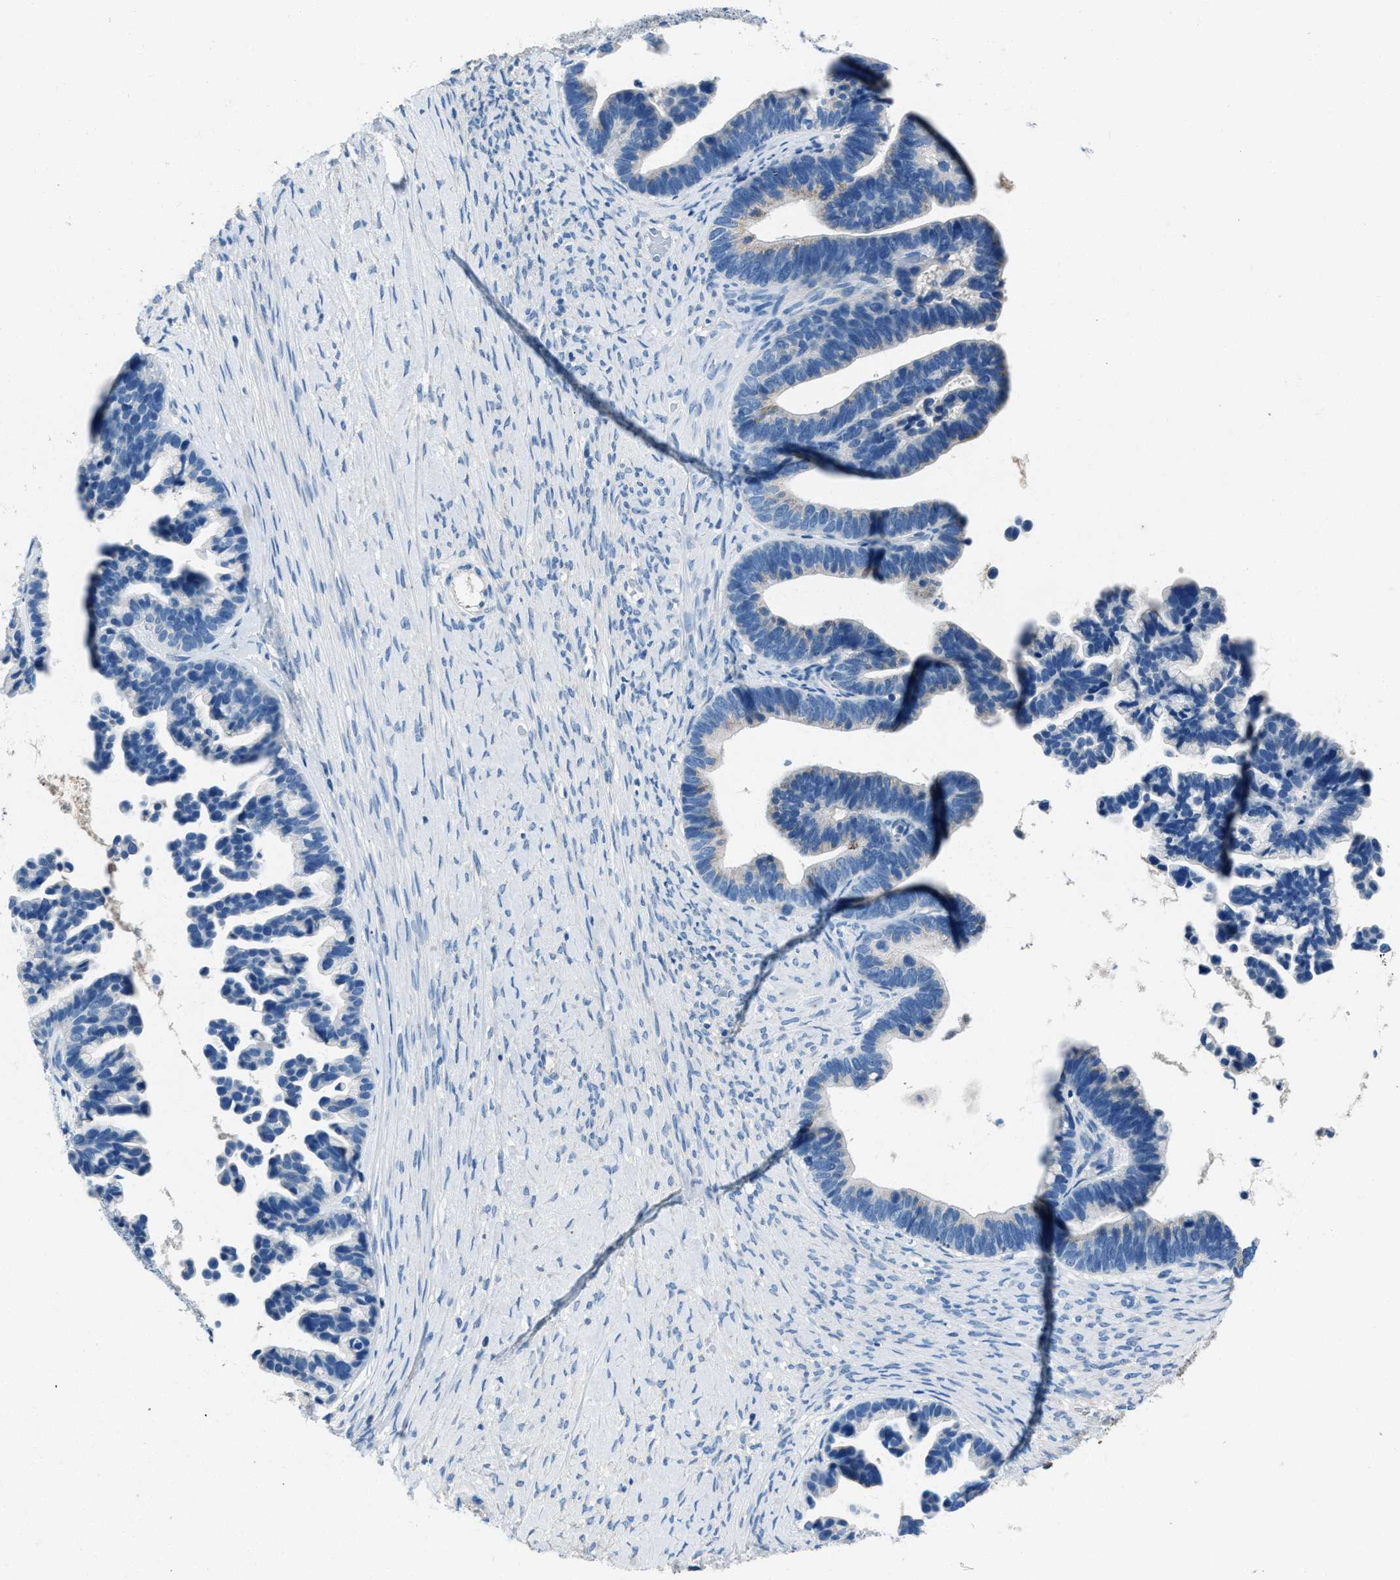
{"staining": {"intensity": "negative", "quantity": "none", "location": "none"}, "tissue": "ovarian cancer", "cell_type": "Tumor cells", "image_type": "cancer", "snomed": [{"axis": "morphology", "description": "Cystadenocarcinoma, serous, NOS"}, {"axis": "topography", "description": "Ovary"}], "caption": "A photomicrograph of ovarian cancer (serous cystadenocarcinoma) stained for a protein shows no brown staining in tumor cells.", "gene": "AMACR", "patient": {"sex": "female", "age": 56}}